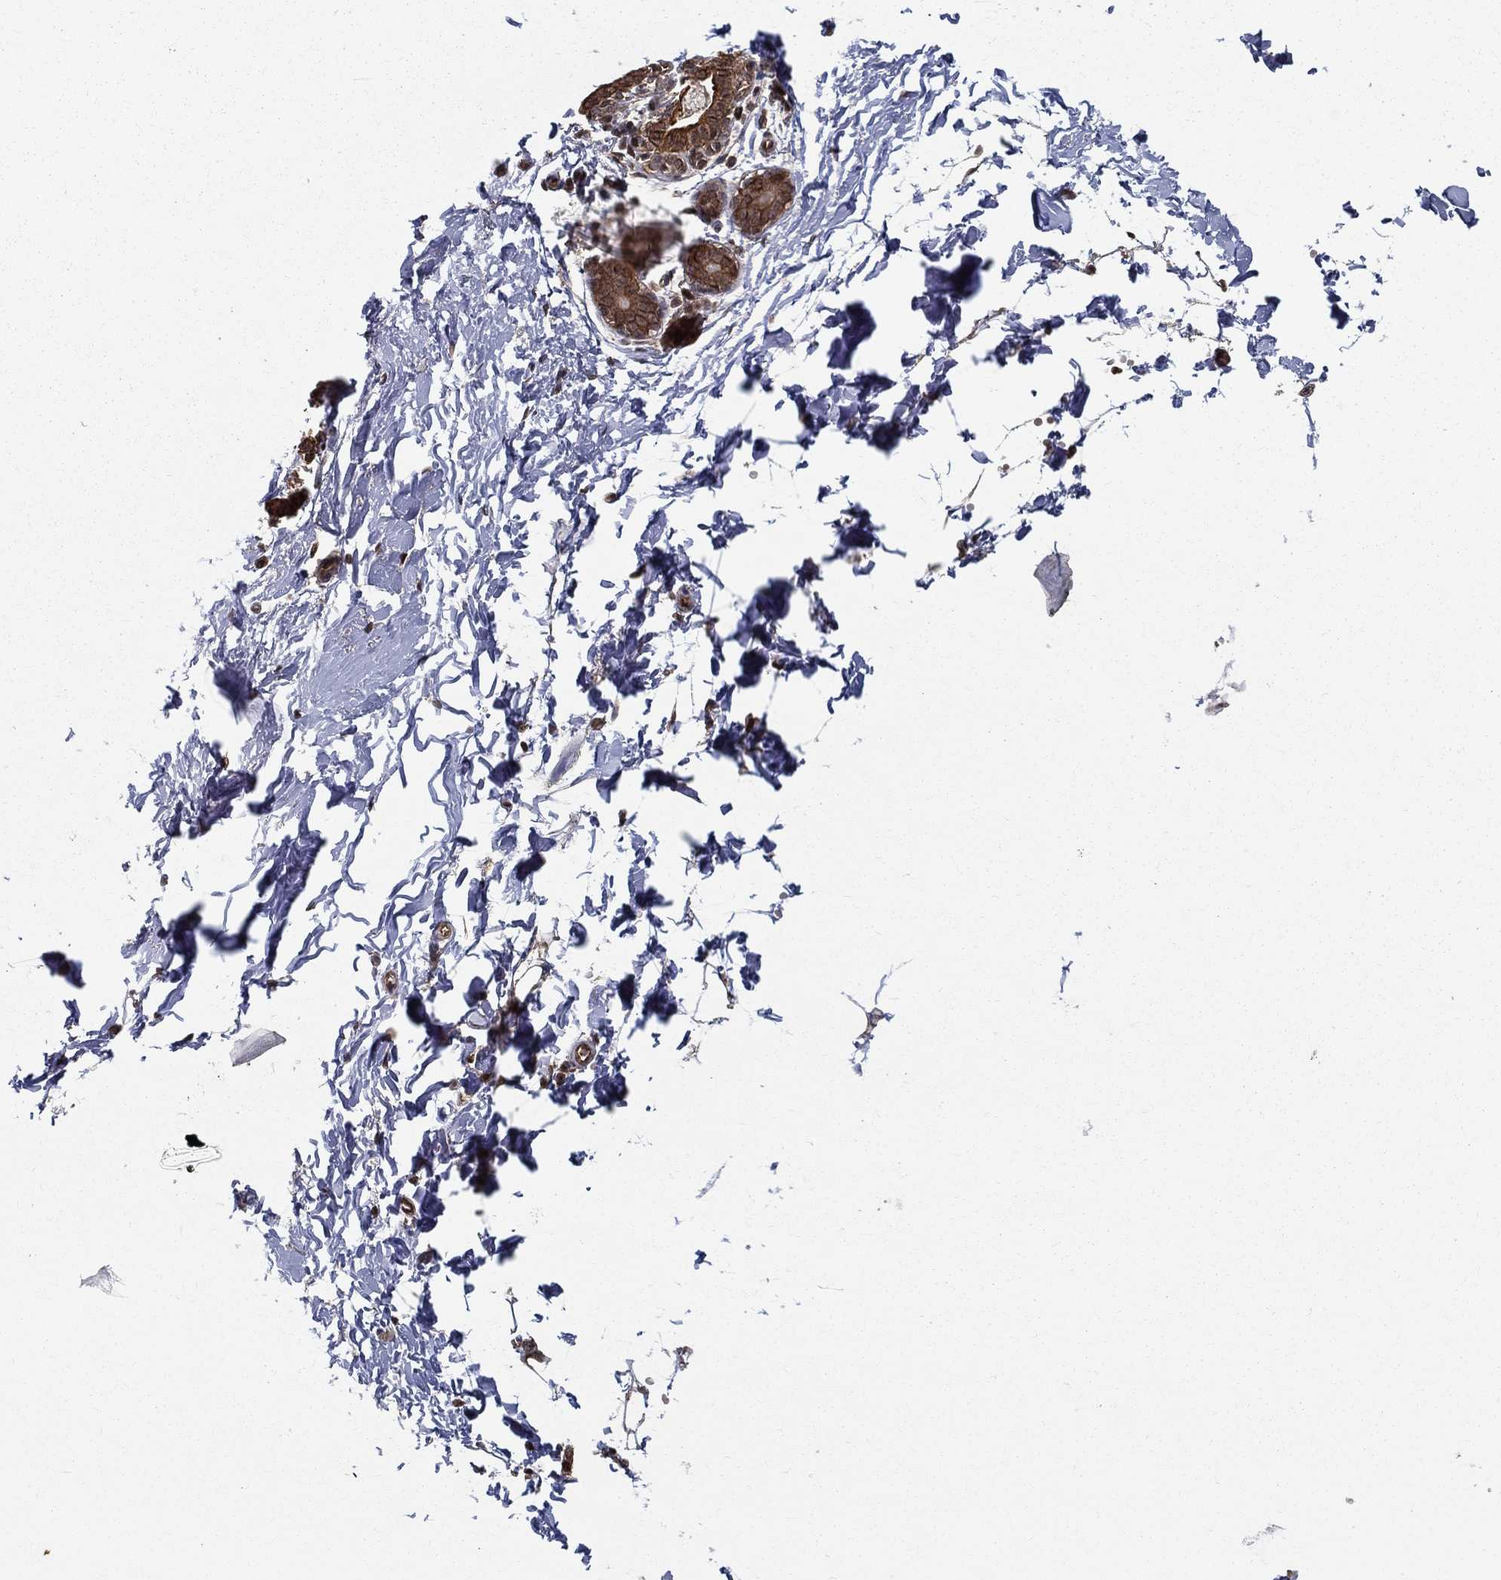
{"staining": {"intensity": "strong", "quantity": "25%-75%", "location": "cytoplasmic/membranous,nuclear"}, "tissue": "breast", "cell_type": "Glandular cells", "image_type": "normal", "snomed": [{"axis": "morphology", "description": "Normal tissue, NOS"}, {"axis": "topography", "description": "Breast"}], "caption": "Protein expression analysis of benign human breast reveals strong cytoplasmic/membranous,nuclear expression in about 25%-75% of glandular cells. The staining was performed using DAB, with brown indicating positive protein expression. Nuclei are stained blue with hematoxylin.", "gene": "SLC6A6", "patient": {"sex": "female", "age": 37}}